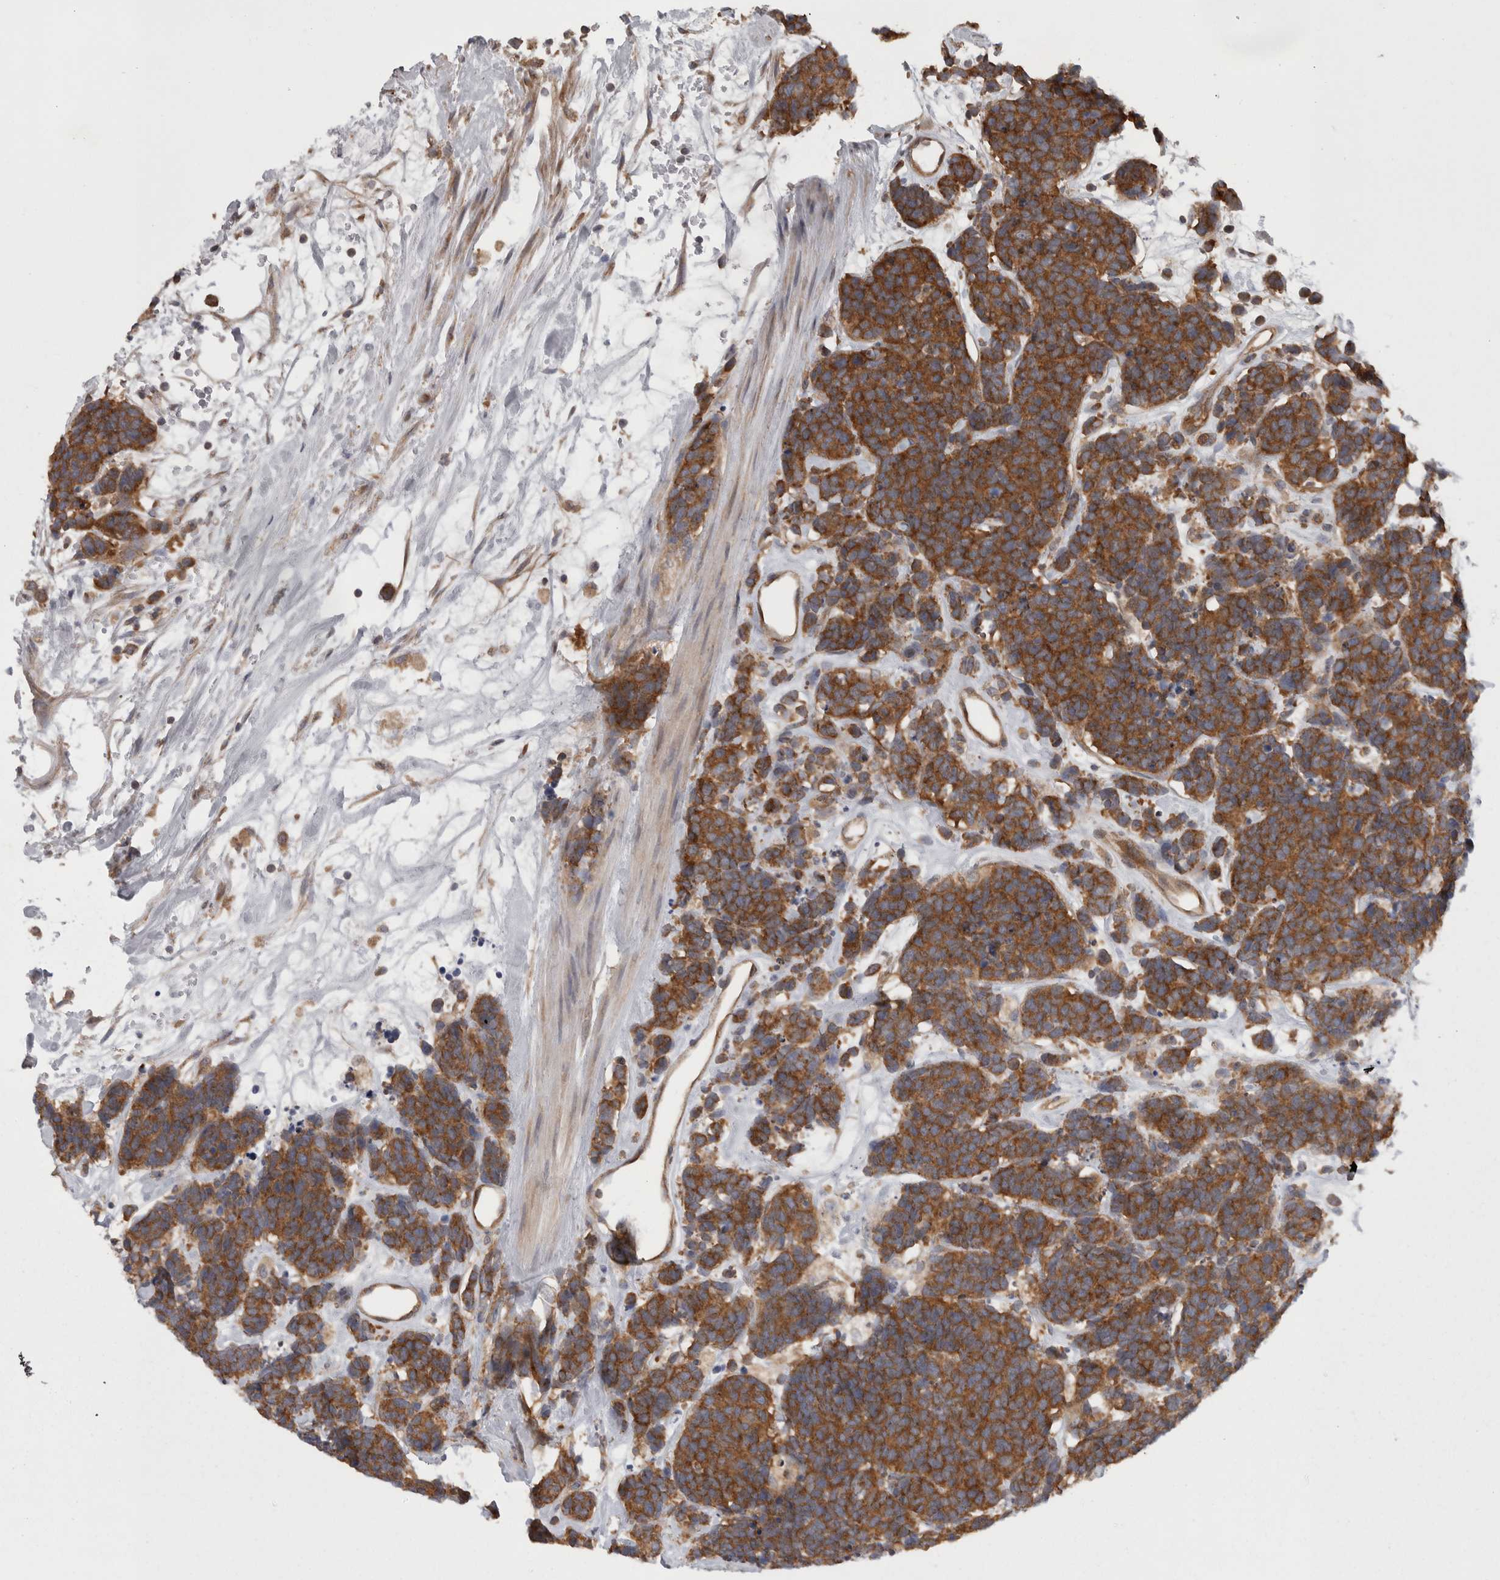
{"staining": {"intensity": "strong", "quantity": ">75%", "location": "cytoplasmic/membranous"}, "tissue": "carcinoid", "cell_type": "Tumor cells", "image_type": "cancer", "snomed": [{"axis": "morphology", "description": "Carcinoma, NOS"}, {"axis": "morphology", "description": "Carcinoid, malignant, NOS"}, {"axis": "topography", "description": "Urinary bladder"}], "caption": "Immunohistochemistry (IHC) staining of carcinoid, which exhibits high levels of strong cytoplasmic/membranous positivity in approximately >75% of tumor cells indicating strong cytoplasmic/membranous protein expression. The staining was performed using DAB (3,3'-diaminobenzidine) (brown) for protein detection and nuclei were counterstained in hematoxylin (blue).", "gene": "SMCR8", "patient": {"sex": "male", "age": 57}}